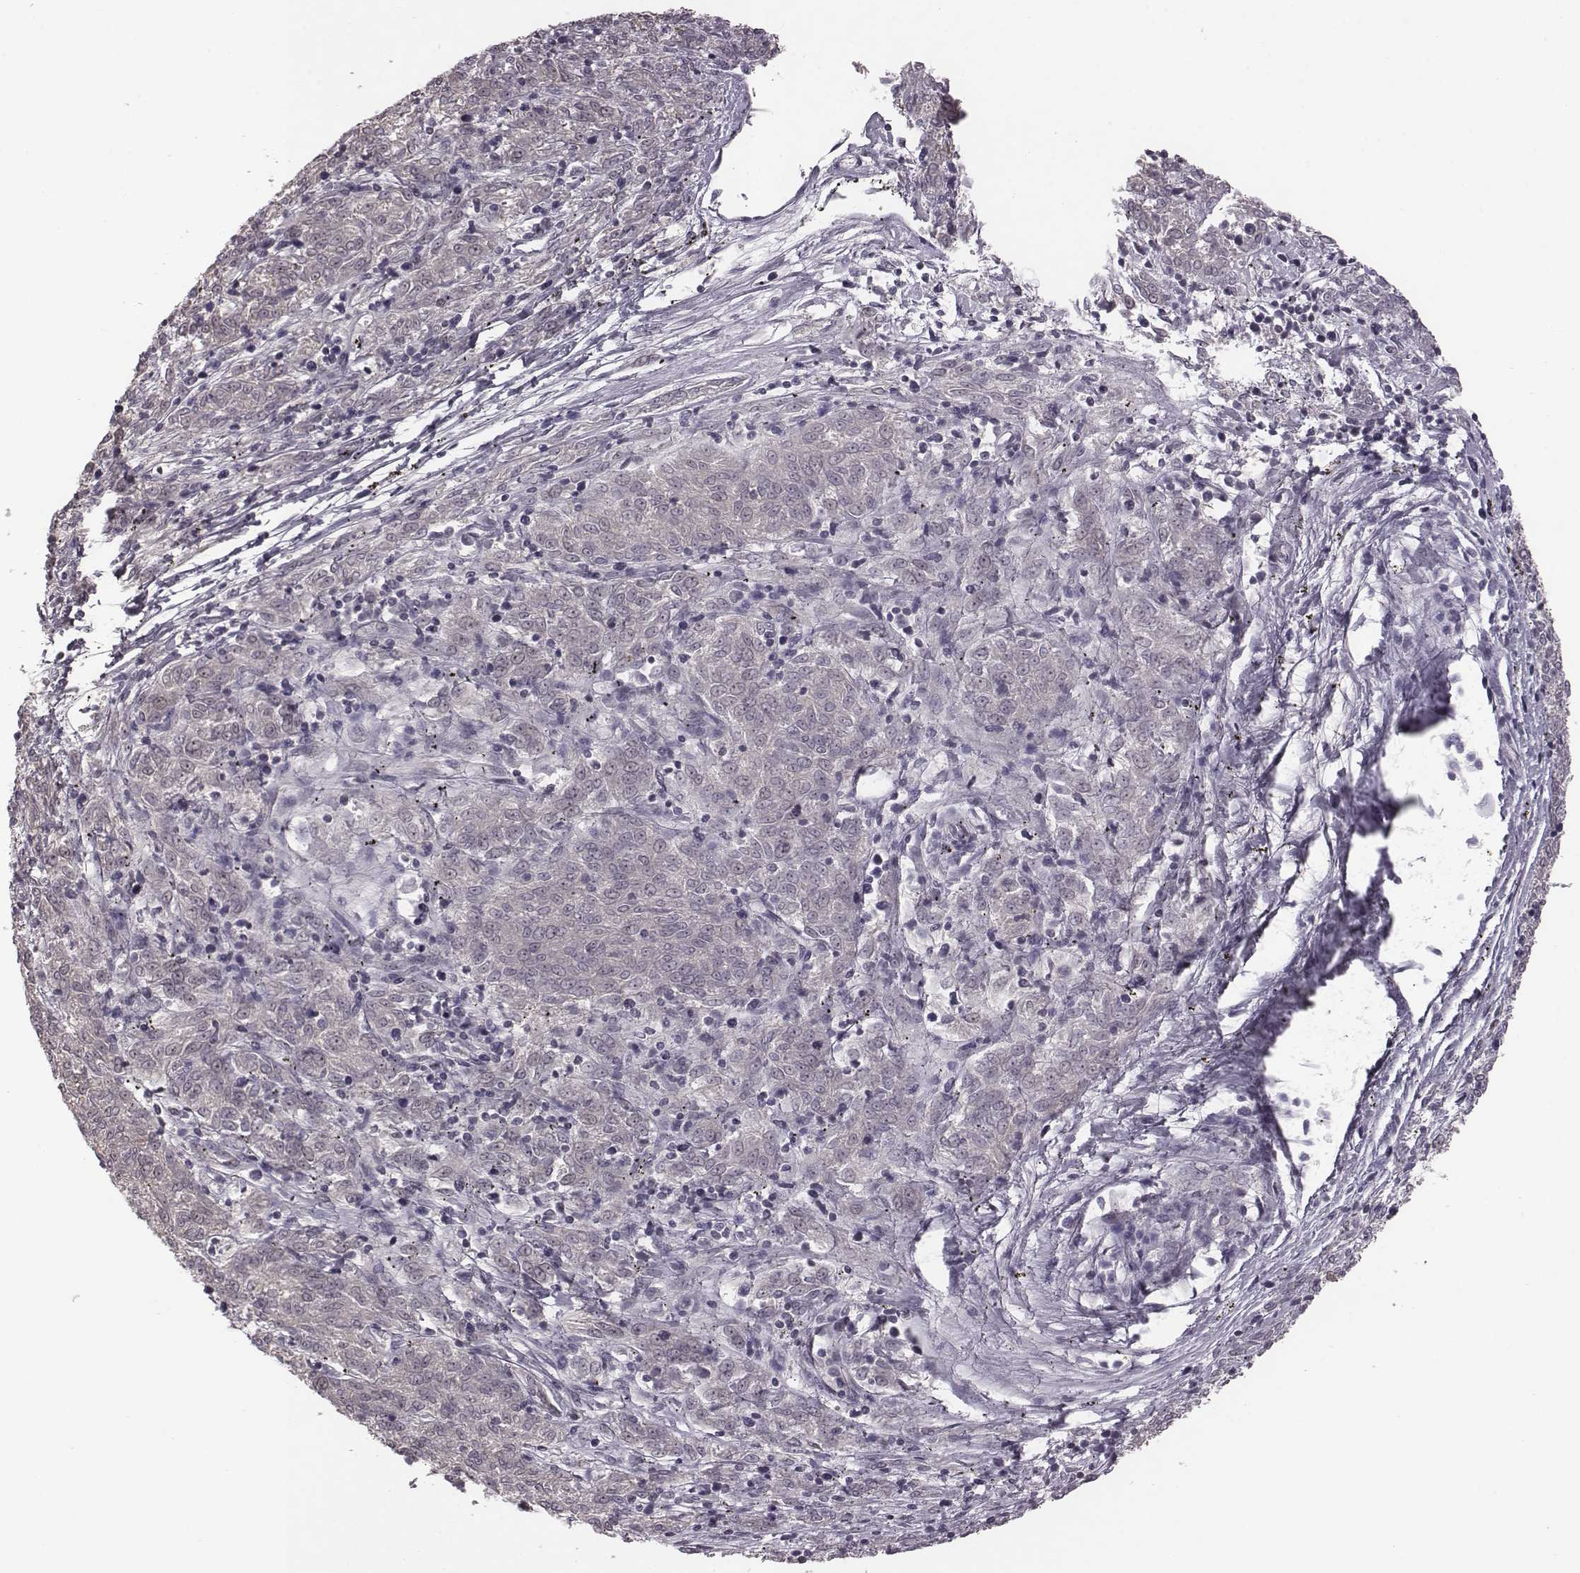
{"staining": {"intensity": "negative", "quantity": "none", "location": "none"}, "tissue": "melanoma", "cell_type": "Tumor cells", "image_type": "cancer", "snomed": [{"axis": "morphology", "description": "Malignant melanoma, NOS"}, {"axis": "topography", "description": "Skin"}], "caption": "Immunohistochemistry (IHC) photomicrograph of neoplastic tissue: human malignant melanoma stained with DAB (3,3'-diaminobenzidine) demonstrates no significant protein positivity in tumor cells. (Stains: DAB (3,3'-diaminobenzidine) immunohistochemistry (IHC) with hematoxylin counter stain, Microscopy: brightfield microscopy at high magnification).", "gene": "BICDL1", "patient": {"sex": "female", "age": 72}}